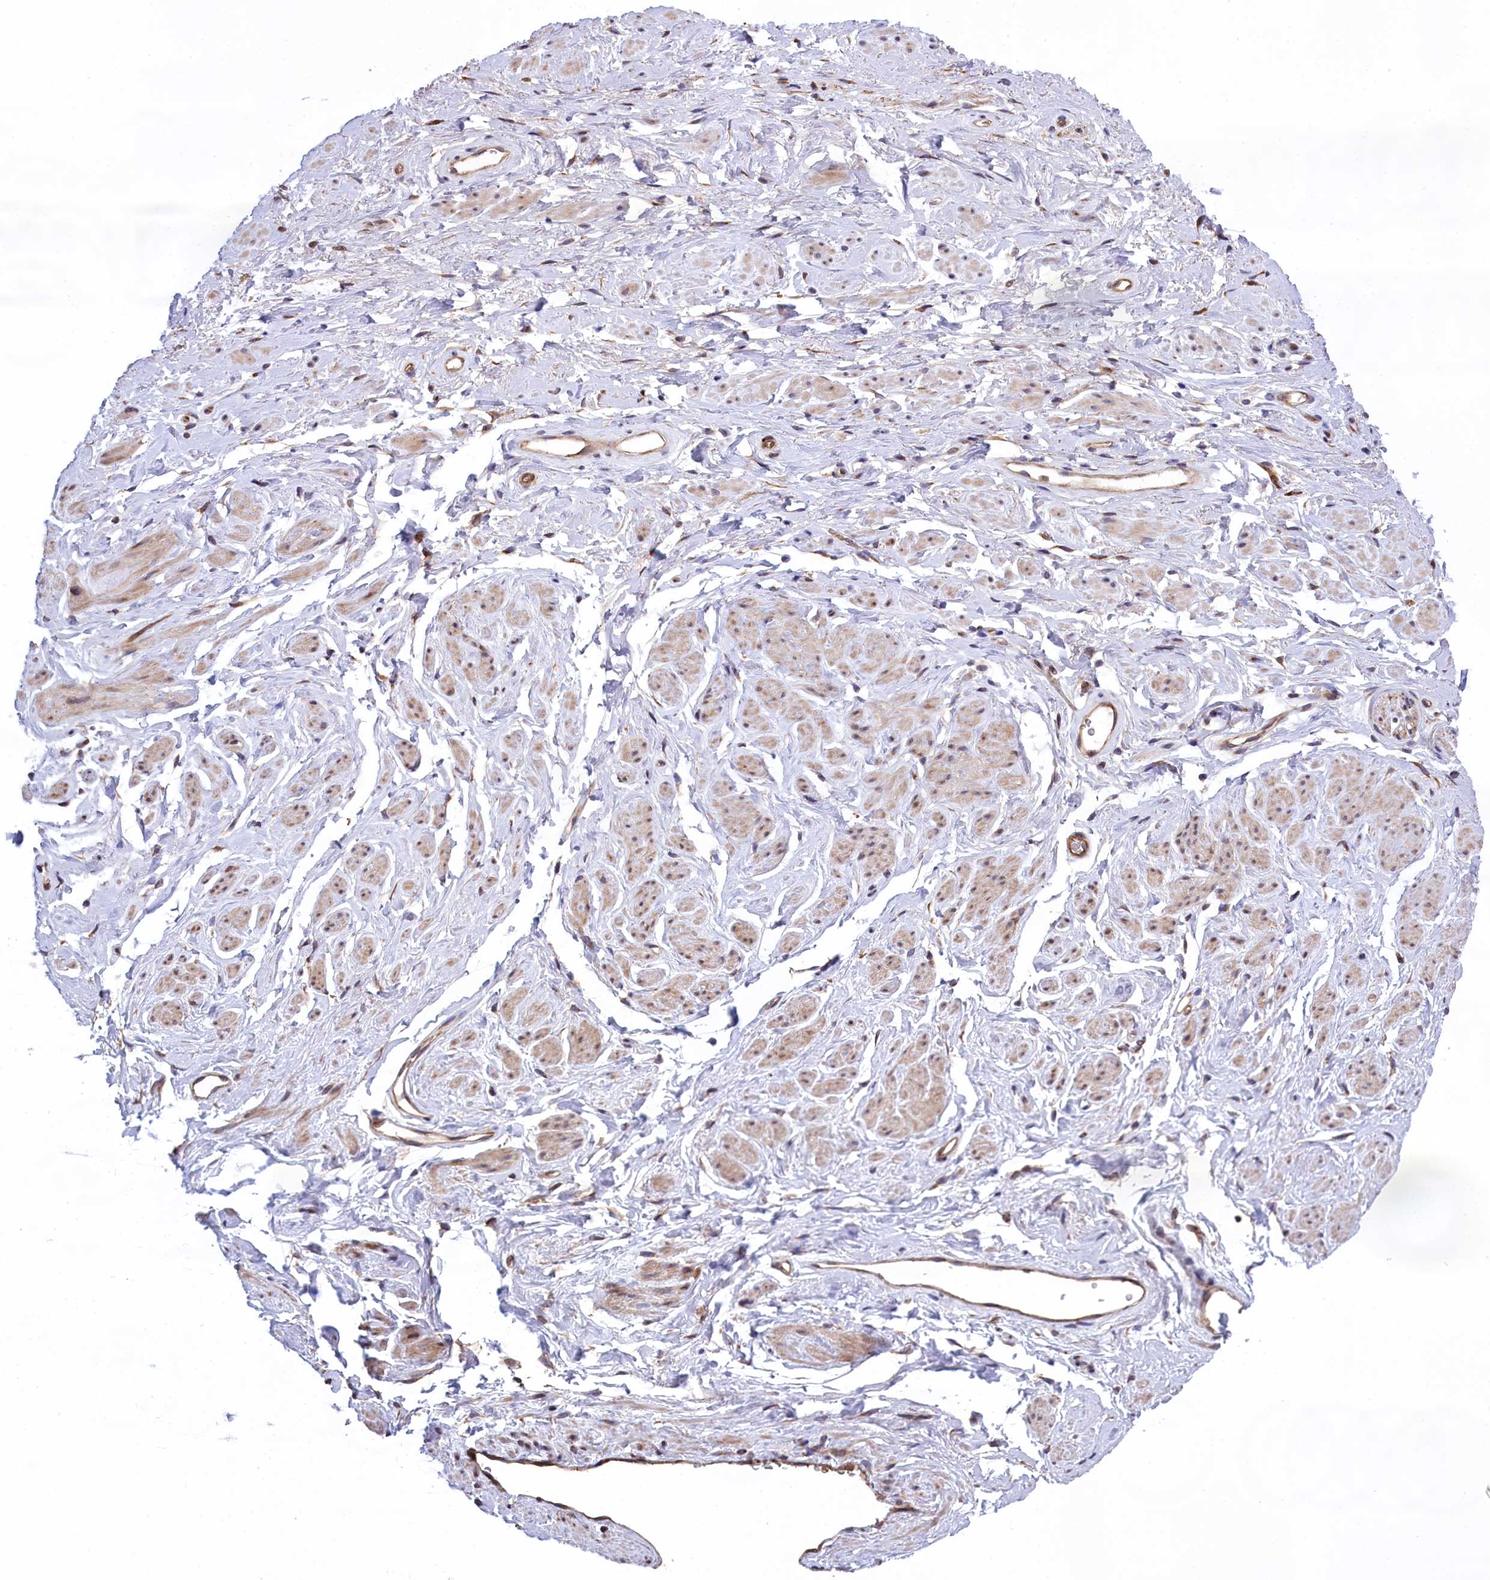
{"staining": {"intensity": "weak", "quantity": ">75%", "location": "cytoplasmic/membranous"}, "tissue": "adipose tissue", "cell_type": "Adipocytes", "image_type": "normal", "snomed": [{"axis": "morphology", "description": "Normal tissue, NOS"}, {"axis": "morphology", "description": "Adenocarcinoma, NOS"}, {"axis": "topography", "description": "Rectum"}, {"axis": "topography", "description": "Vagina"}, {"axis": "topography", "description": "Peripheral nerve tissue"}], "caption": "Adipose tissue stained with a brown dye exhibits weak cytoplasmic/membranous positive expression in approximately >75% of adipocytes.", "gene": "DDX60L", "patient": {"sex": "female", "age": 71}}